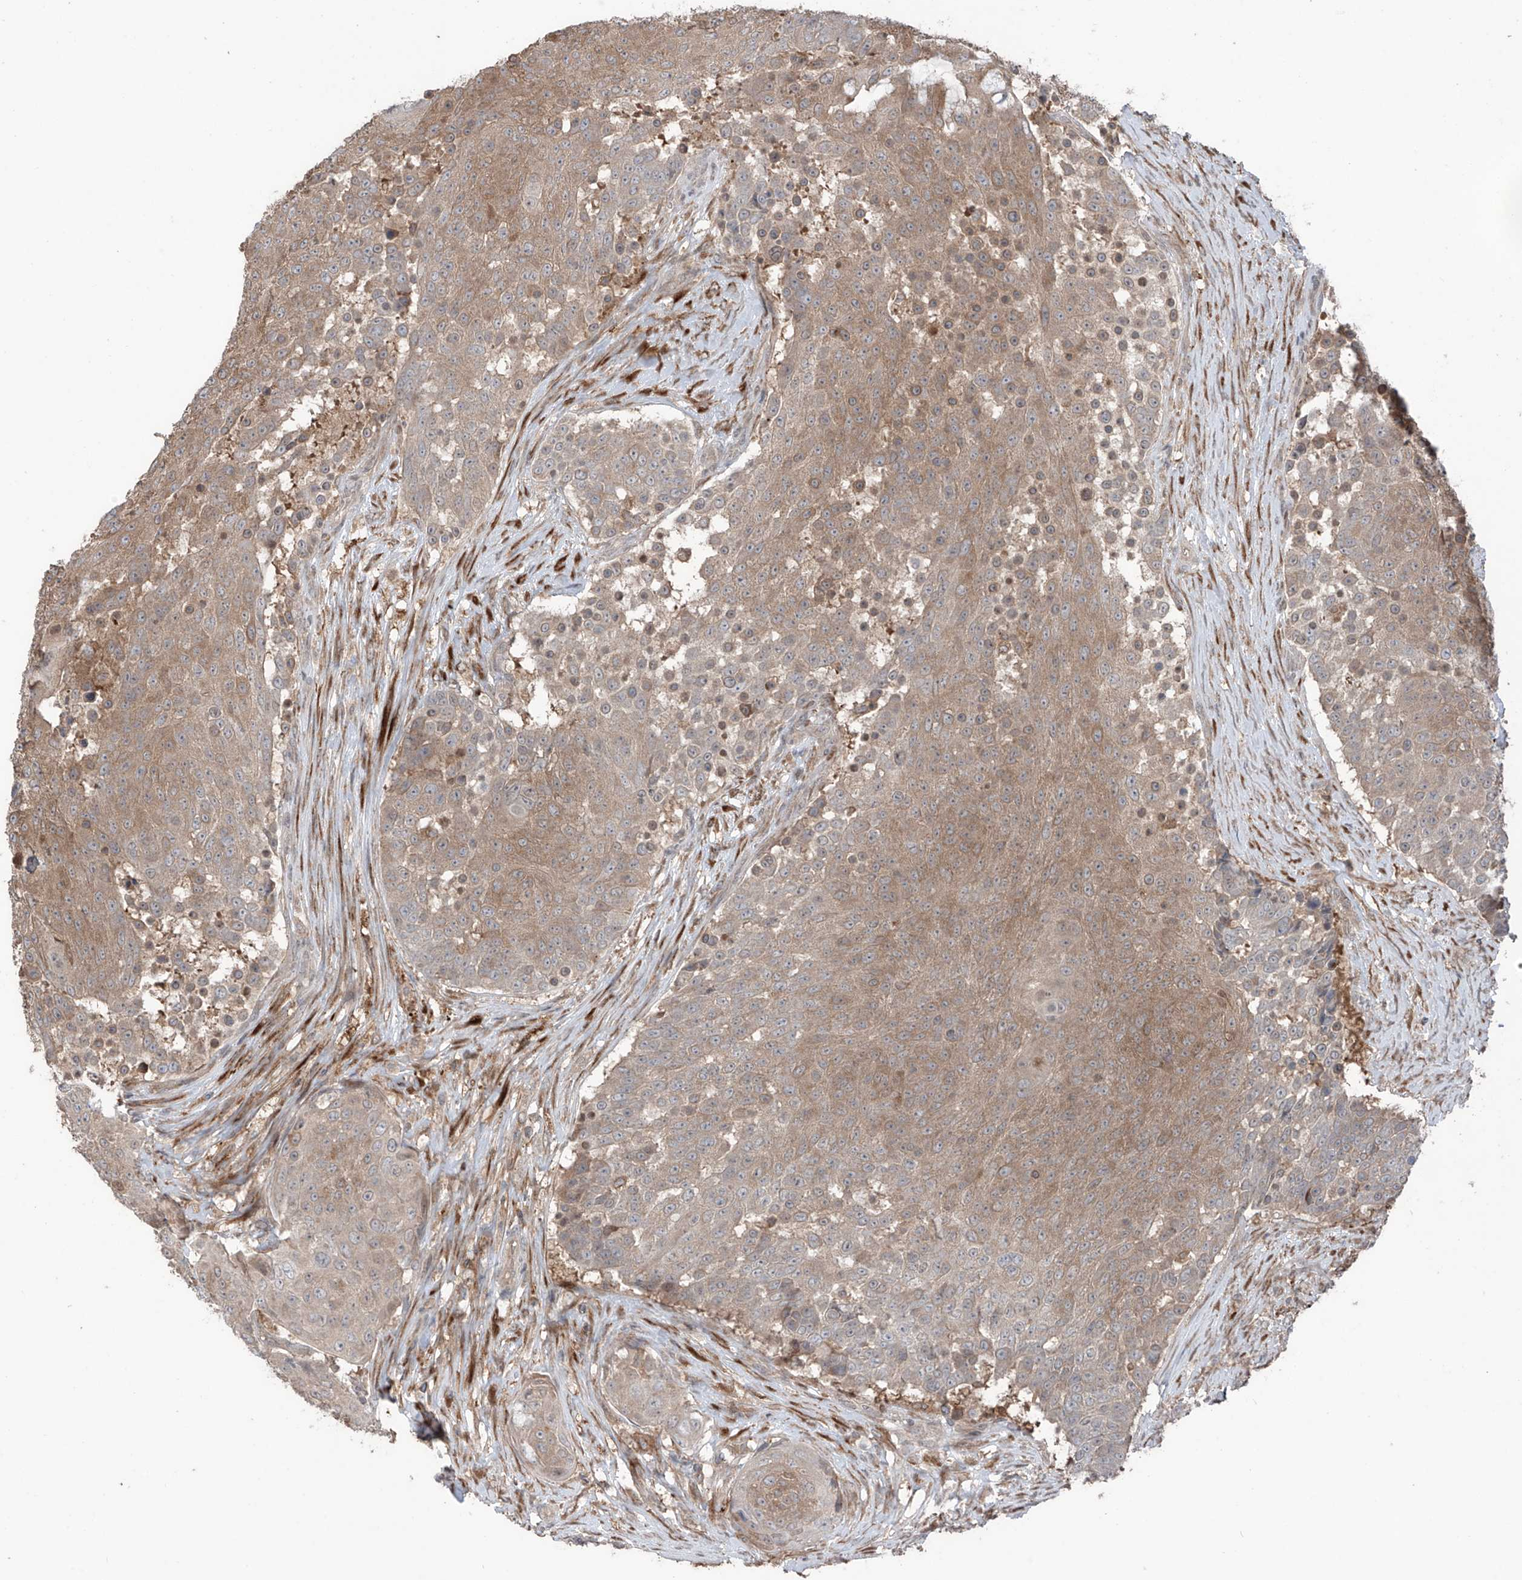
{"staining": {"intensity": "moderate", "quantity": ">75%", "location": "cytoplasmic/membranous"}, "tissue": "urothelial cancer", "cell_type": "Tumor cells", "image_type": "cancer", "snomed": [{"axis": "morphology", "description": "Urothelial carcinoma, High grade"}, {"axis": "topography", "description": "Urinary bladder"}], "caption": "This is an image of immunohistochemistry (IHC) staining of high-grade urothelial carcinoma, which shows moderate positivity in the cytoplasmic/membranous of tumor cells.", "gene": "SAMD3", "patient": {"sex": "female", "age": 63}}